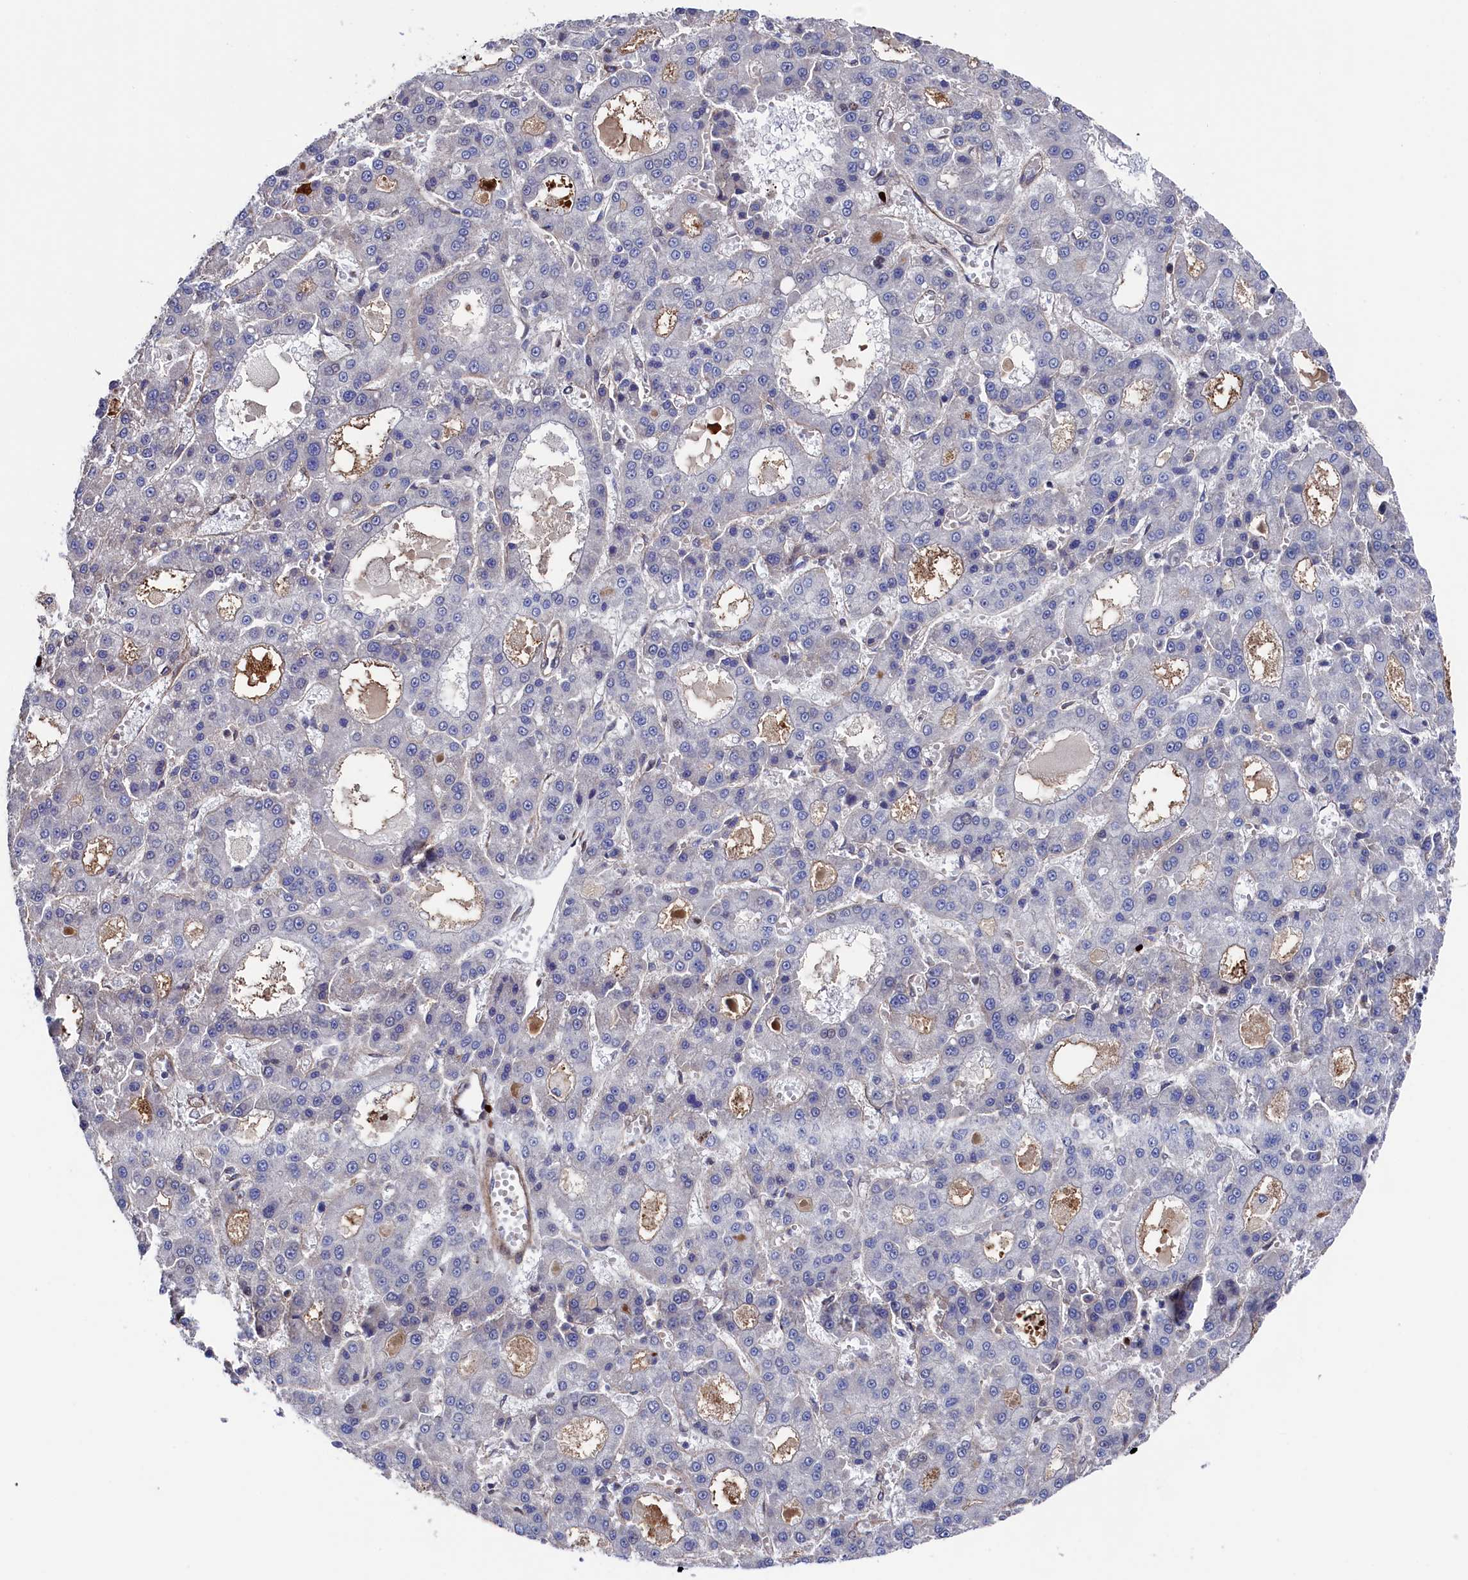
{"staining": {"intensity": "negative", "quantity": "none", "location": "none"}, "tissue": "liver cancer", "cell_type": "Tumor cells", "image_type": "cancer", "snomed": [{"axis": "morphology", "description": "Carcinoma, Hepatocellular, NOS"}, {"axis": "topography", "description": "Liver"}], "caption": "A photomicrograph of hepatocellular carcinoma (liver) stained for a protein reveals no brown staining in tumor cells.", "gene": "ZNF891", "patient": {"sex": "male", "age": 70}}